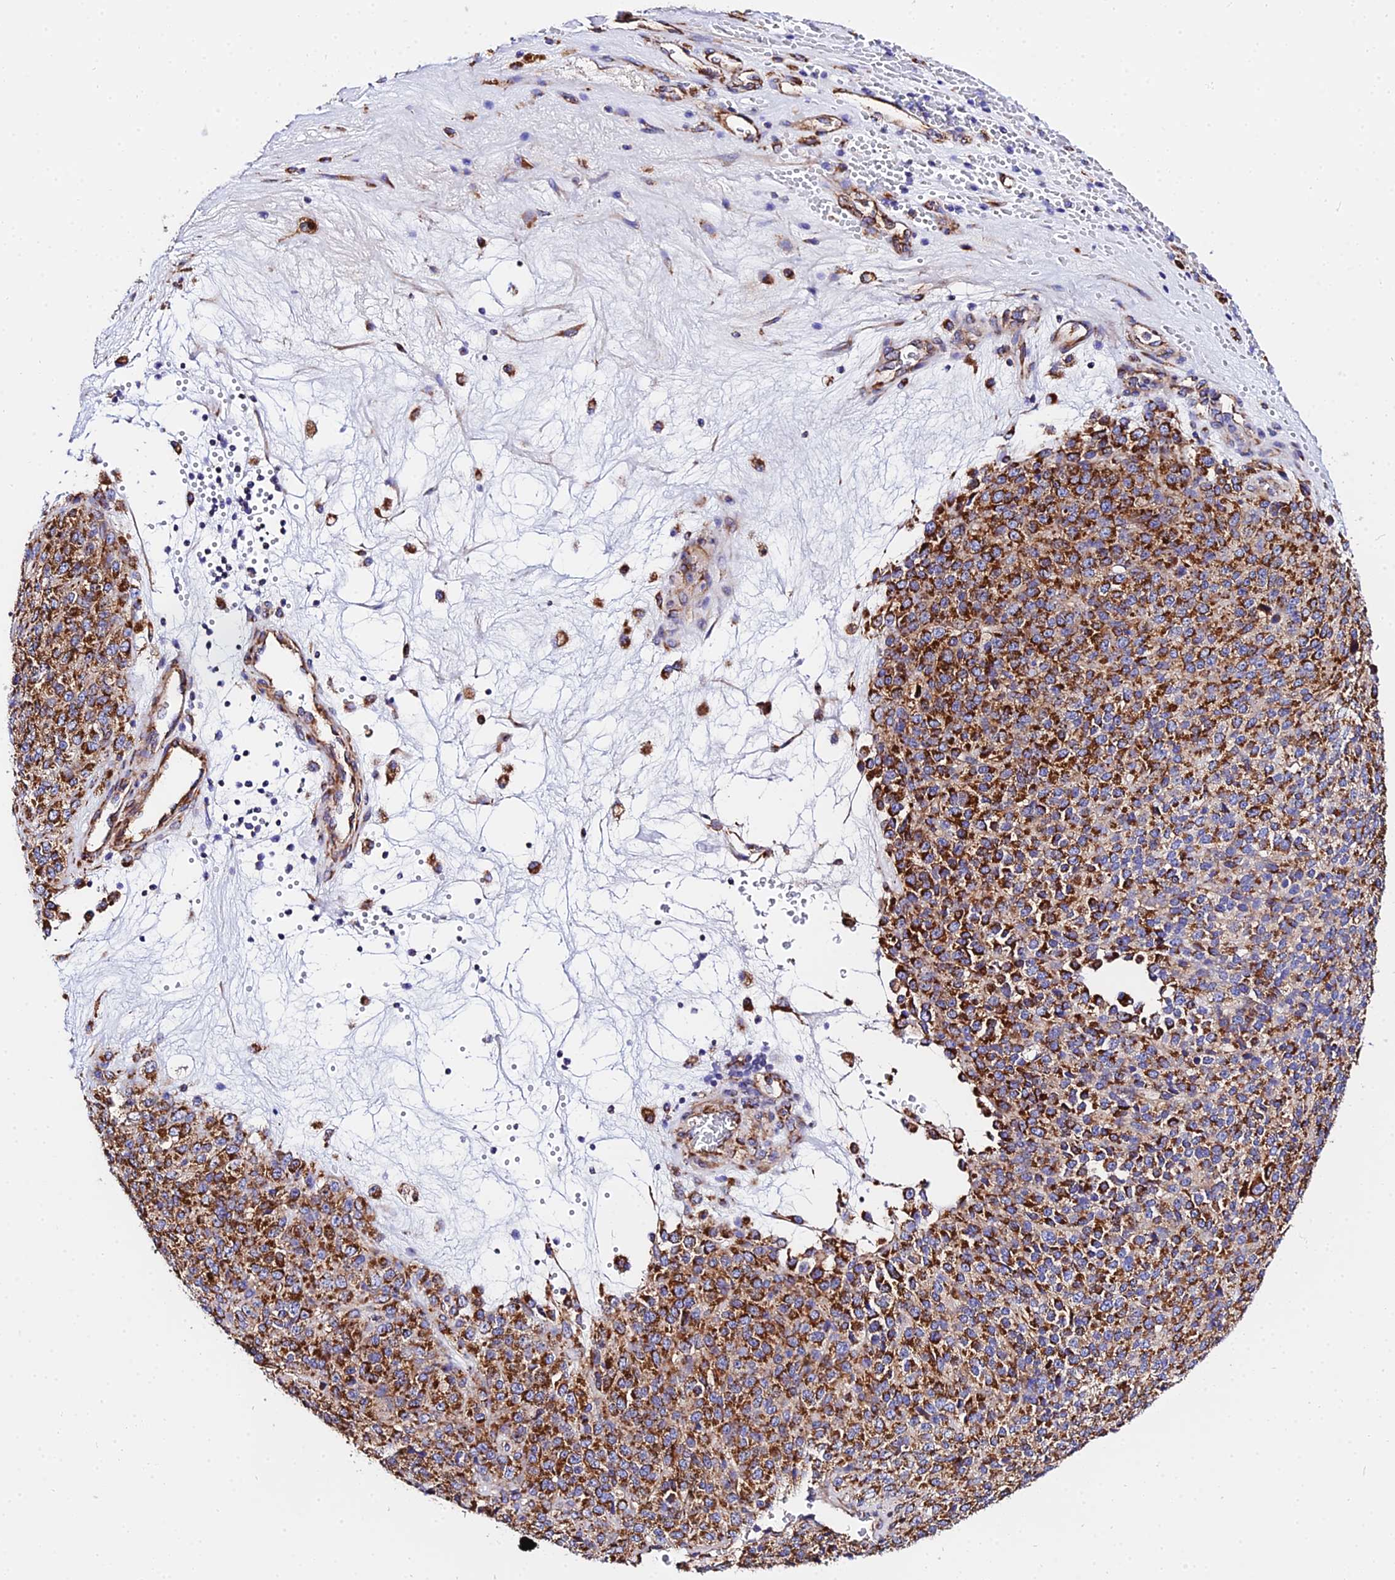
{"staining": {"intensity": "strong", "quantity": ">75%", "location": "cytoplasmic/membranous"}, "tissue": "melanoma", "cell_type": "Tumor cells", "image_type": "cancer", "snomed": [{"axis": "morphology", "description": "Malignant melanoma, Metastatic site"}, {"axis": "topography", "description": "Brain"}], "caption": "Protein analysis of malignant melanoma (metastatic site) tissue reveals strong cytoplasmic/membranous positivity in about >75% of tumor cells. The staining was performed using DAB (3,3'-diaminobenzidine) to visualize the protein expression in brown, while the nuclei were stained in blue with hematoxylin (Magnification: 20x).", "gene": "ZNF573", "patient": {"sex": "female", "age": 56}}